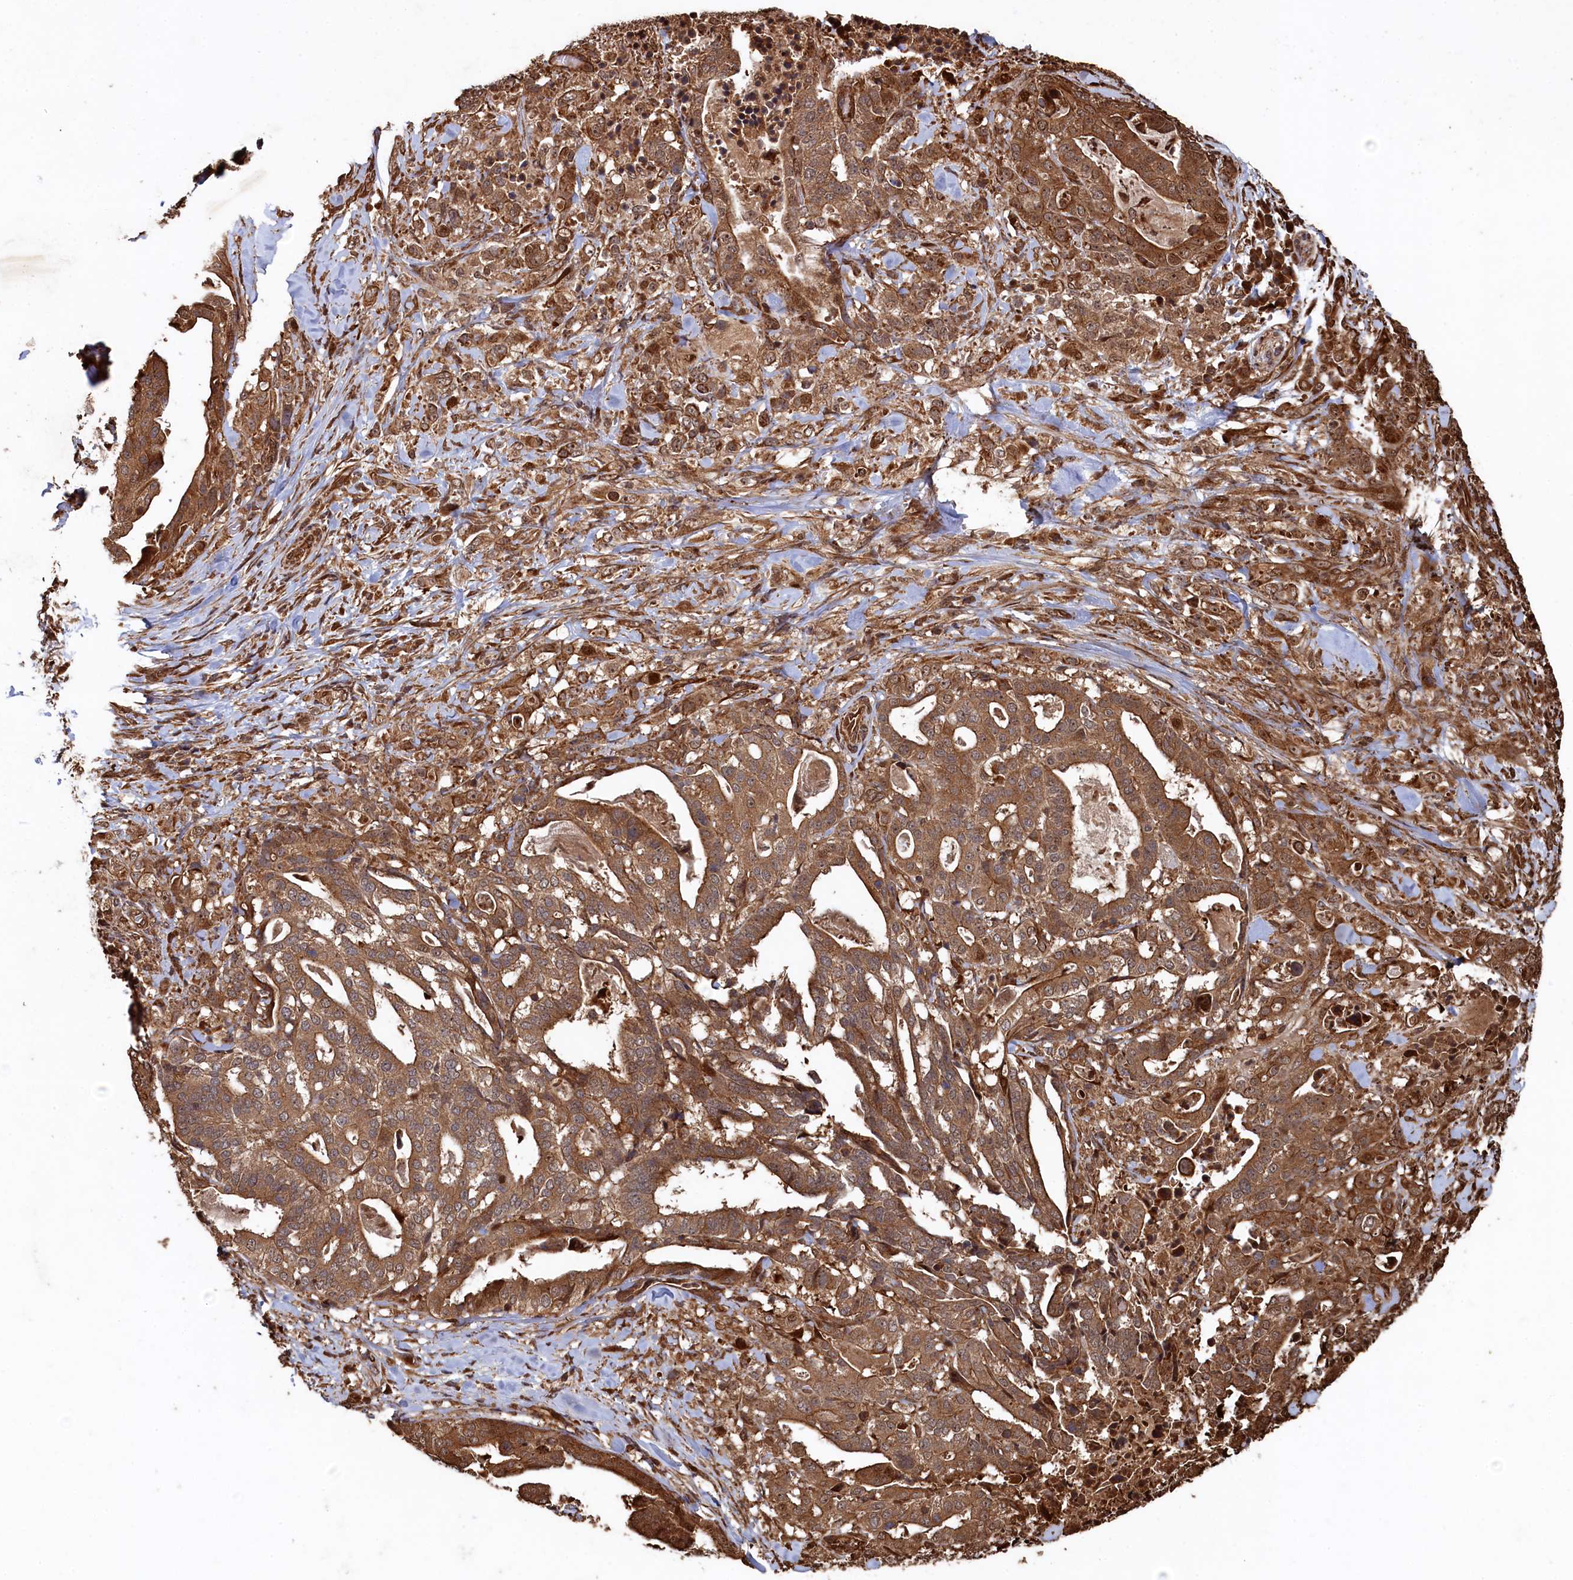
{"staining": {"intensity": "moderate", "quantity": ">75%", "location": "cytoplasmic/membranous"}, "tissue": "stomach cancer", "cell_type": "Tumor cells", "image_type": "cancer", "snomed": [{"axis": "morphology", "description": "Adenocarcinoma, NOS"}, {"axis": "topography", "description": "Stomach"}], "caption": "The photomicrograph shows a brown stain indicating the presence of a protein in the cytoplasmic/membranous of tumor cells in adenocarcinoma (stomach). (brown staining indicates protein expression, while blue staining denotes nuclei).", "gene": "PIGN", "patient": {"sex": "male", "age": 48}}